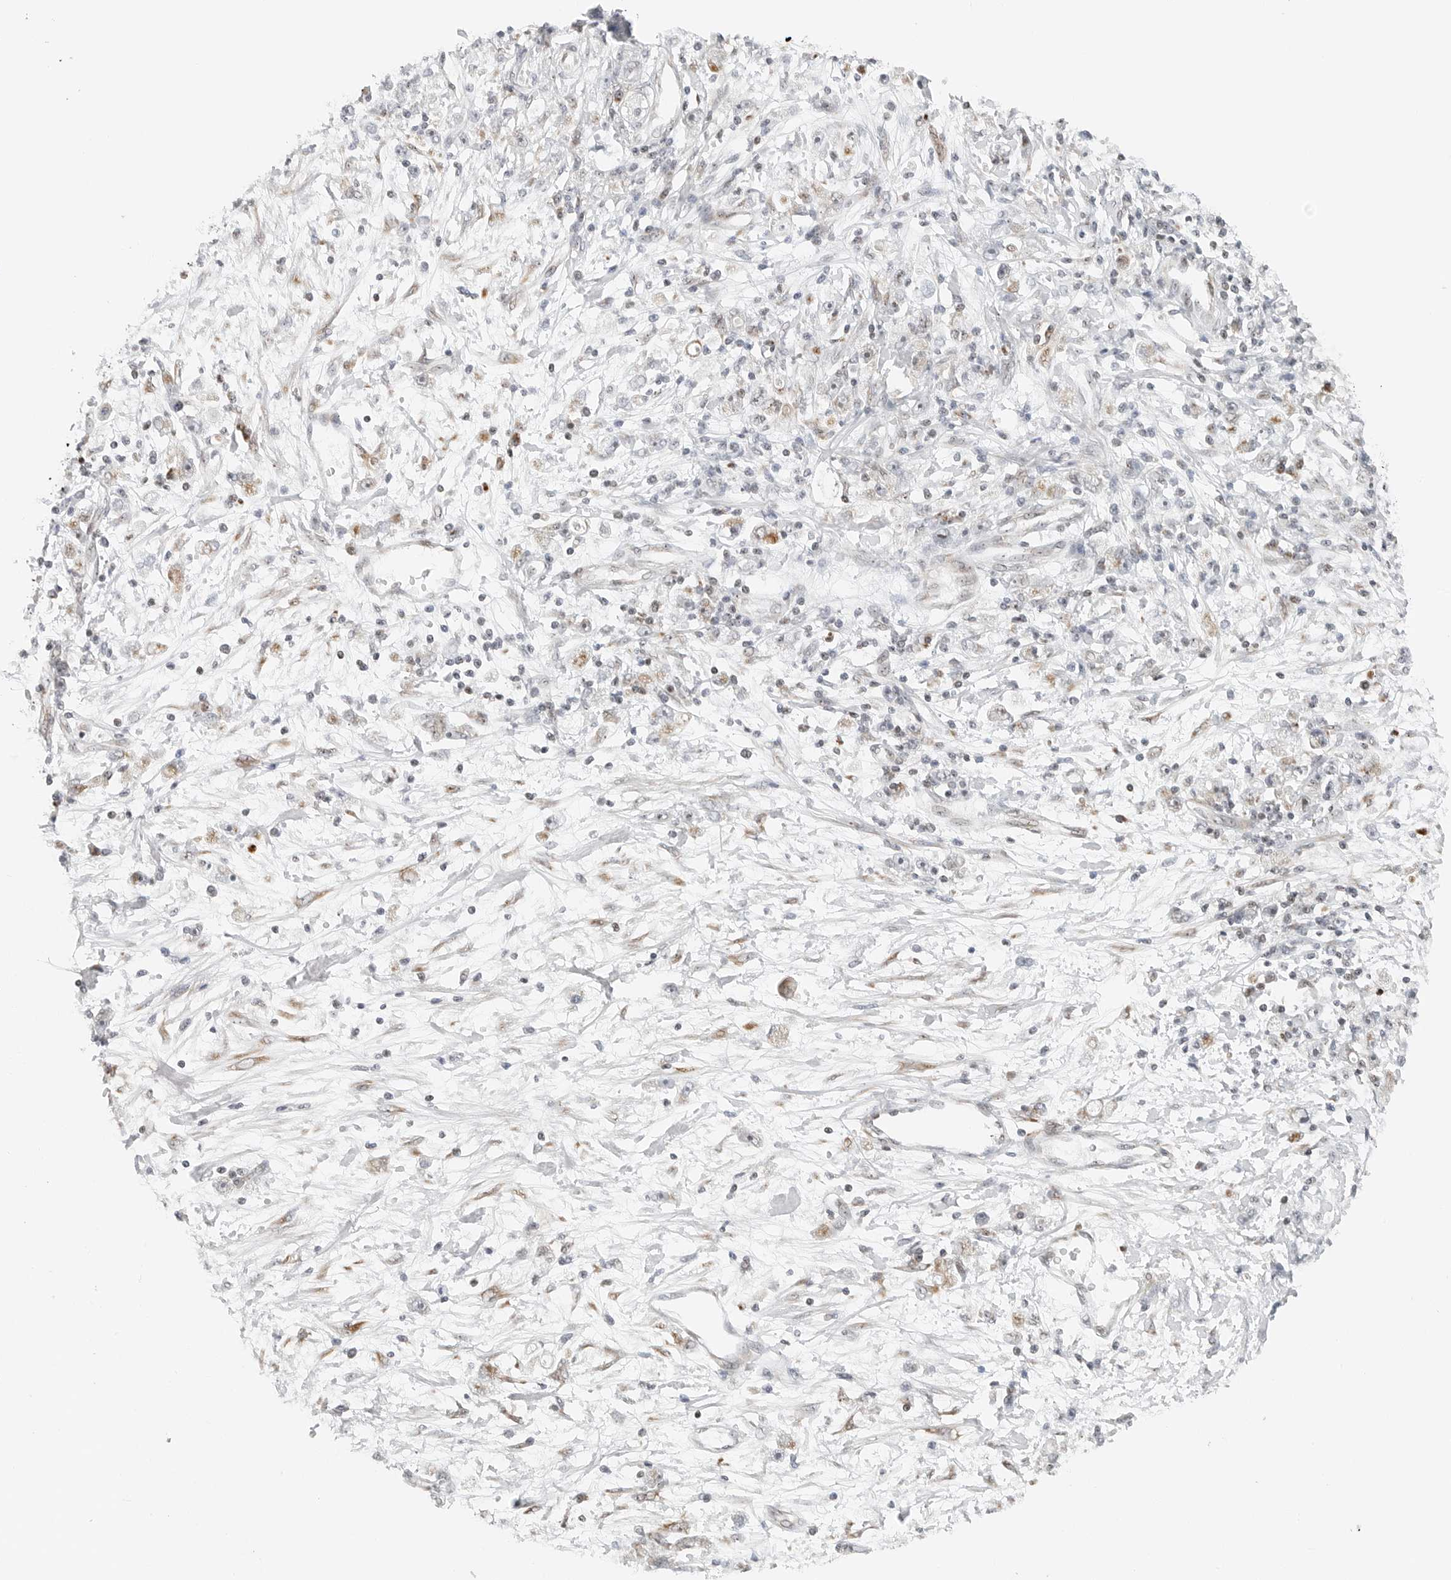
{"staining": {"intensity": "negative", "quantity": "none", "location": "none"}, "tissue": "stomach cancer", "cell_type": "Tumor cells", "image_type": "cancer", "snomed": [{"axis": "morphology", "description": "Adenocarcinoma, NOS"}, {"axis": "topography", "description": "Stomach"}], "caption": "Immunohistochemical staining of stomach cancer (adenocarcinoma) reveals no significant positivity in tumor cells.", "gene": "RIMKLA", "patient": {"sex": "female", "age": 59}}